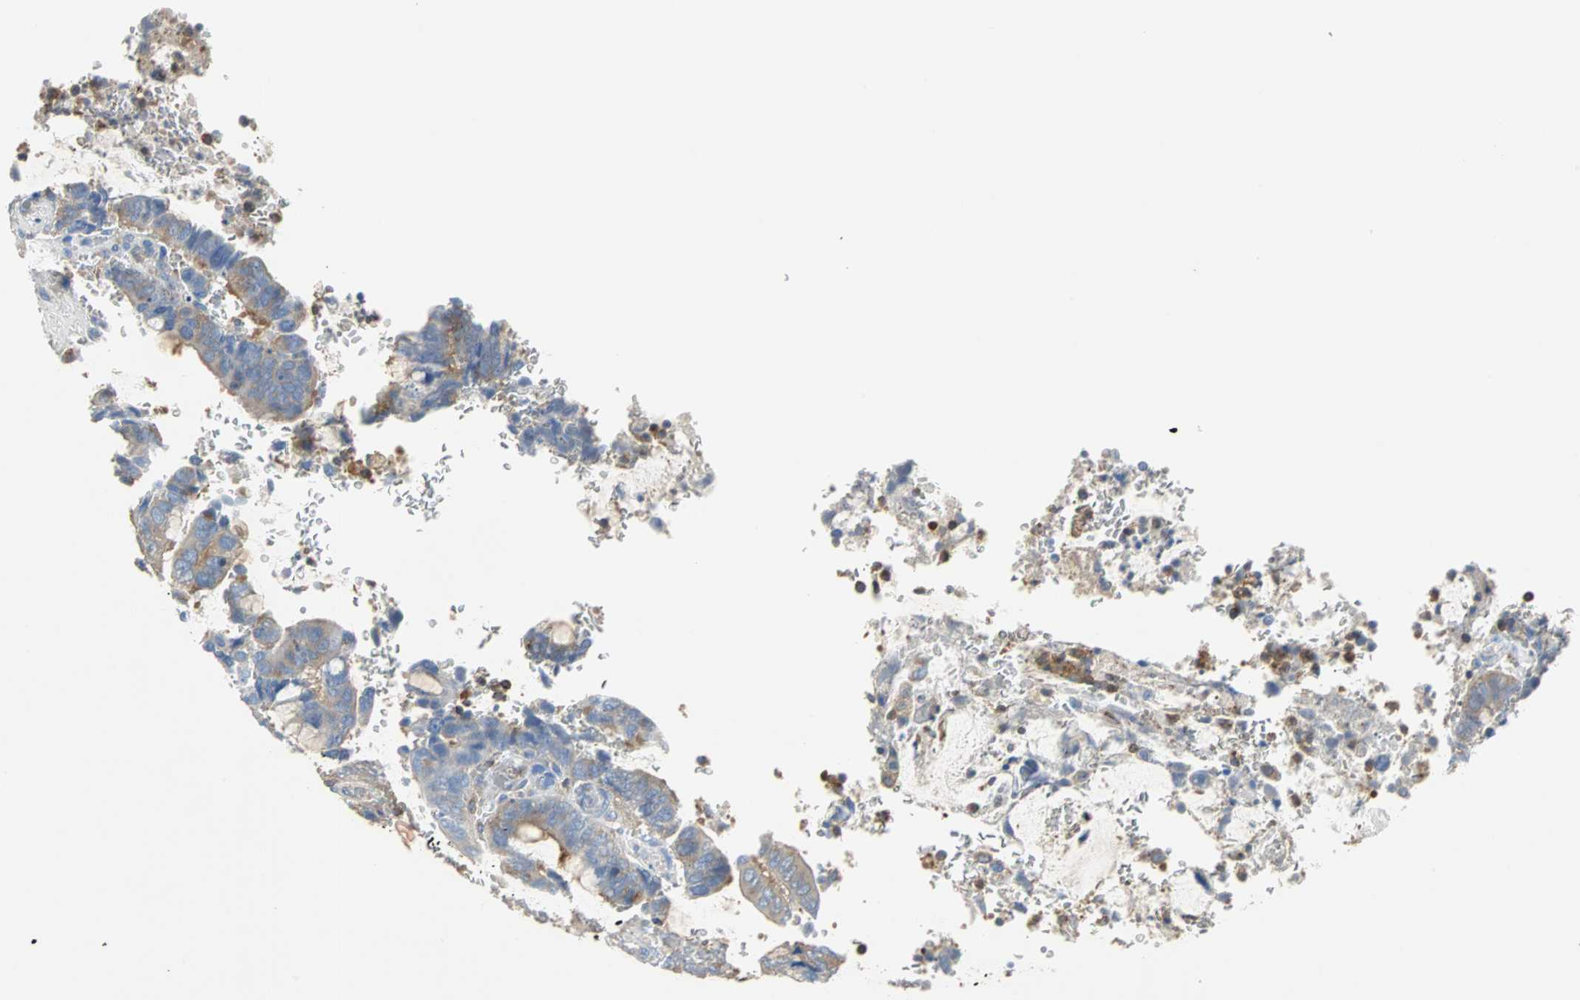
{"staining": {"intensity": "weak", "quantity": "<25%", "location": "cytoplasmic/membranous"}, "tissue": "colorectal cancer", "cell_type": "Tumor cells", "image_type": "cancer", "snomed": [{"axis": "morphology", "description": "Normal tissue, NOS"}, {"axis": "morphology", "description": "Adenocarcinoma, NOS"}, {"axis": "topography", "description": "Rectum"}, {"axis": "topography", "description": "Peripheral nerve tissue"}], "caption": "High magnification brightfield microscopy of adenocarcinoma (colorectal) stained with DAB (brown) and counterstained with hematoxylin (blue): tumor cells show no significant expression.", "gene": "TSC22D4", "patient": {"sex": "male", "age": 92}}